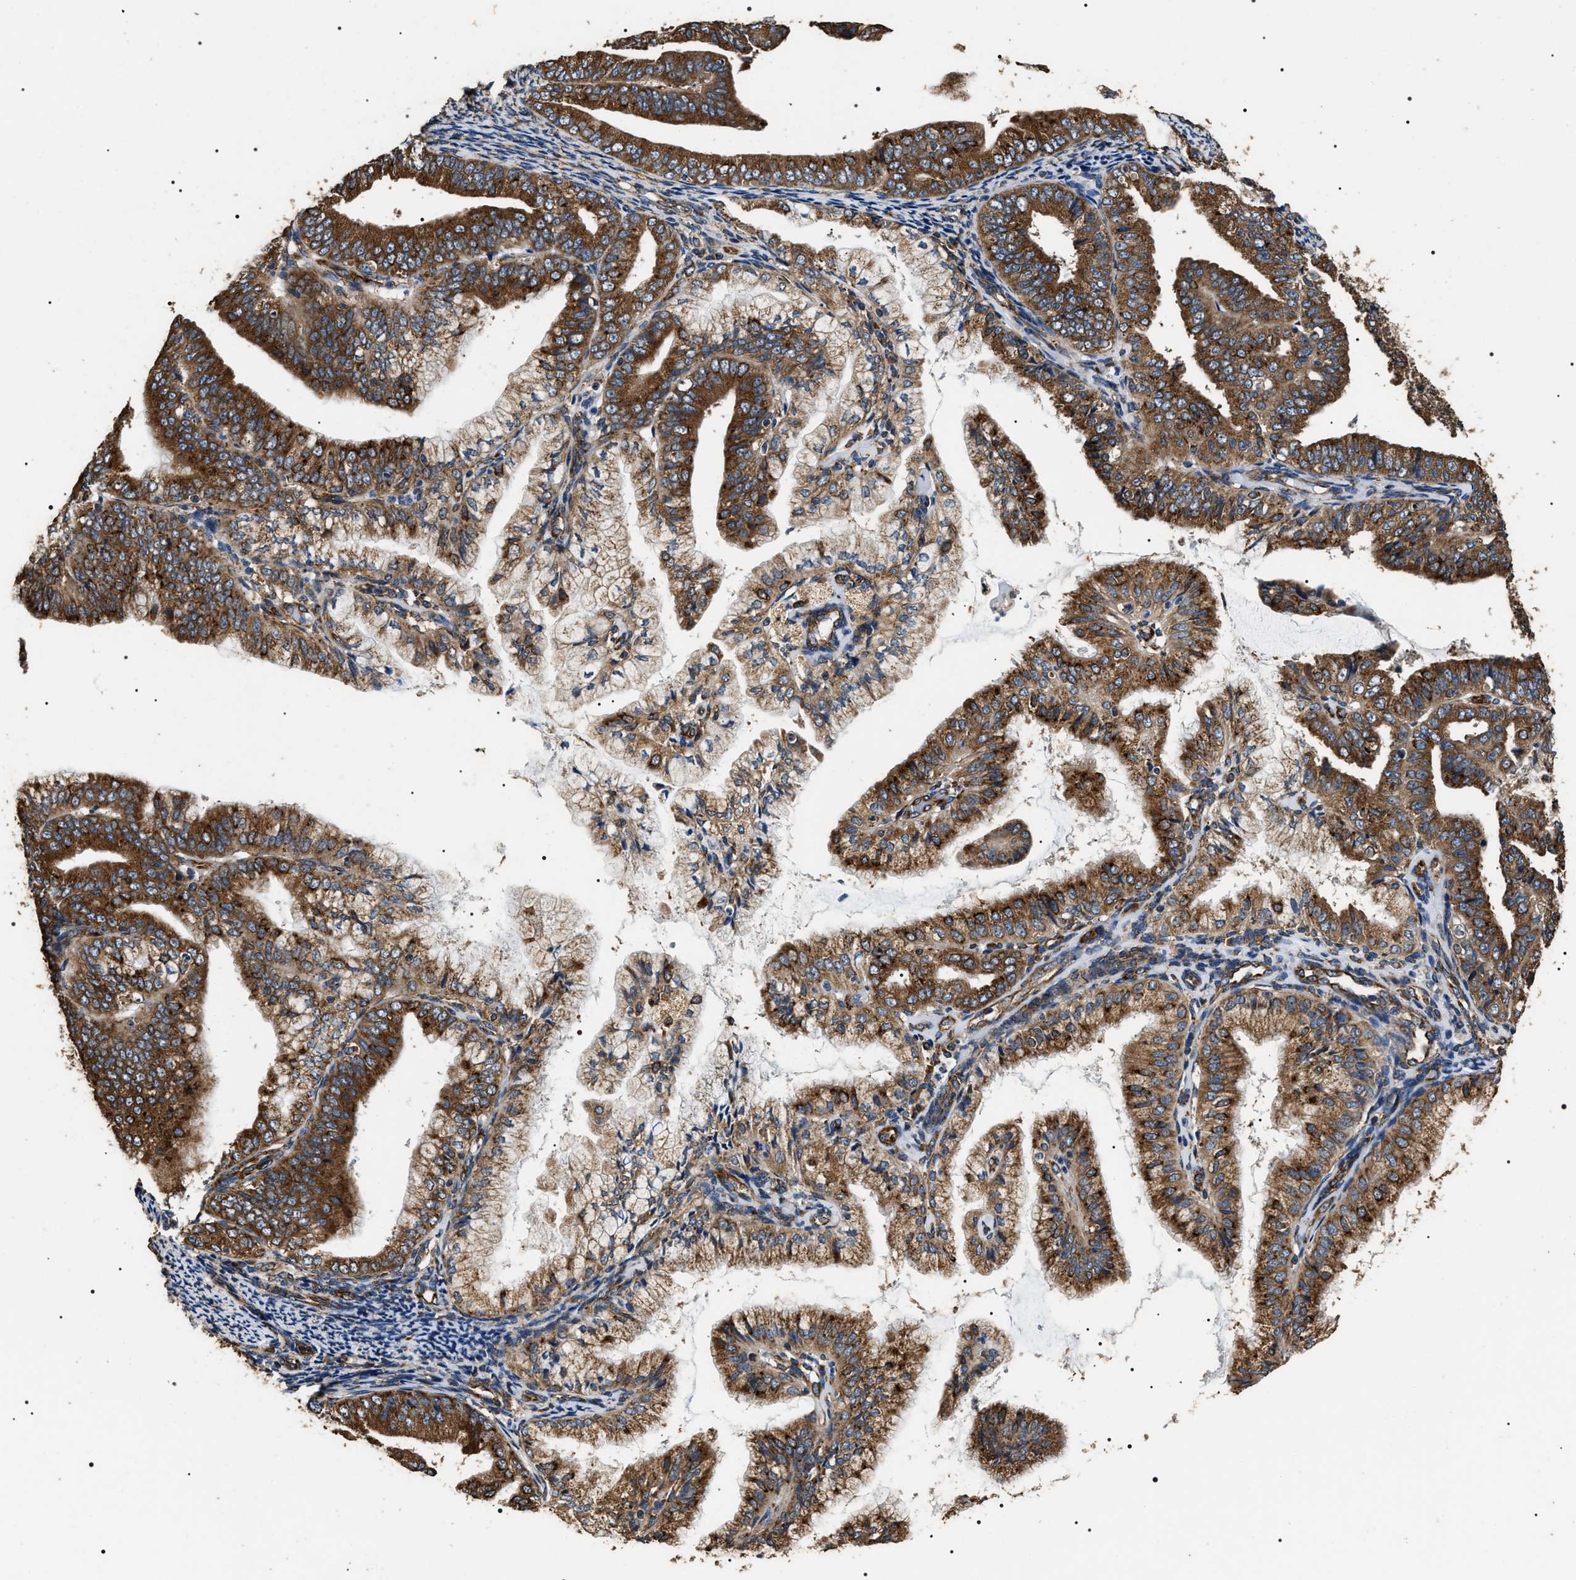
{"staining": {"intensity": "strong", "quantity": ">75%", "location": "cytoplasmic/membranous"}, "tissue": "endometrial cancer", "cell_type": "Tumor cells", "image_type": "cancer", "snomed": [{"axis": "morphology", "description": "Adenocarcinoma, NOS"}, {"axis": "topography", "description": "Endometrium"}], "caption": "Endometrial cancer (adenocarcinoma) stained with a brown dye shows strong cytoplasmic/membranous positive positivity in about >75% of tumor cells.", "gene": "KTN1", "patient": {"sex": "female", "age": 63}}